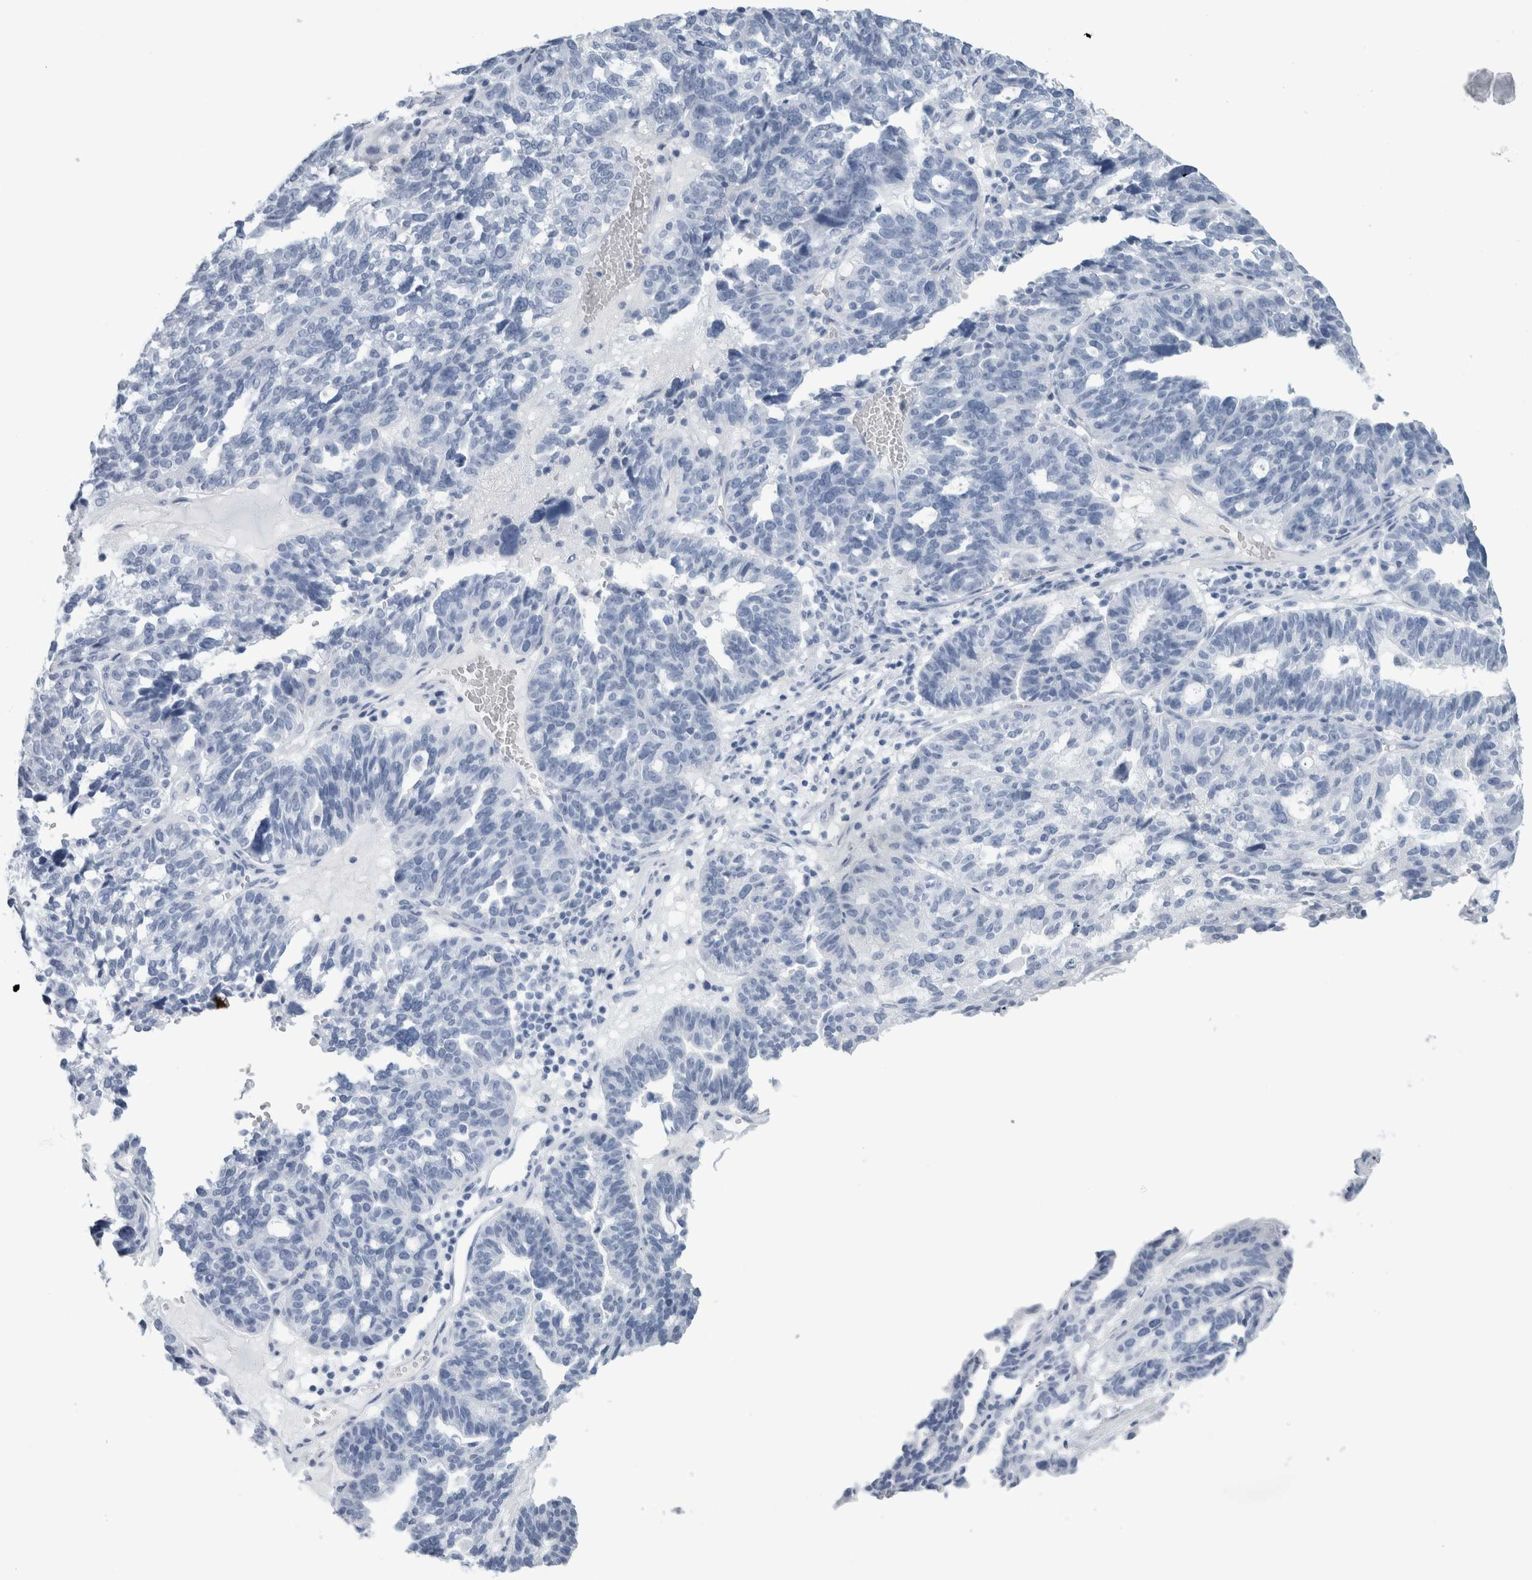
{"staining": {"intensity": "negative", "quantity": "none", "location": "none"}, "tissue": "ovarian cancer", "cell_type": "Tumor cells", "image_type": "cancer", "snomed": [{"axis": "morphology", "description": "Cystadenocarcinoma, serous, NOS"}, {"axis": "topography", "description": "Ovary"}], "caption": "A high-resolution histopathology image shows IHC staining of ovarian cancer, which demonstrates no significant staining in tumor cells.", "gene": "RPH3AL", "patient": {"sex": "female", "age": 59}}